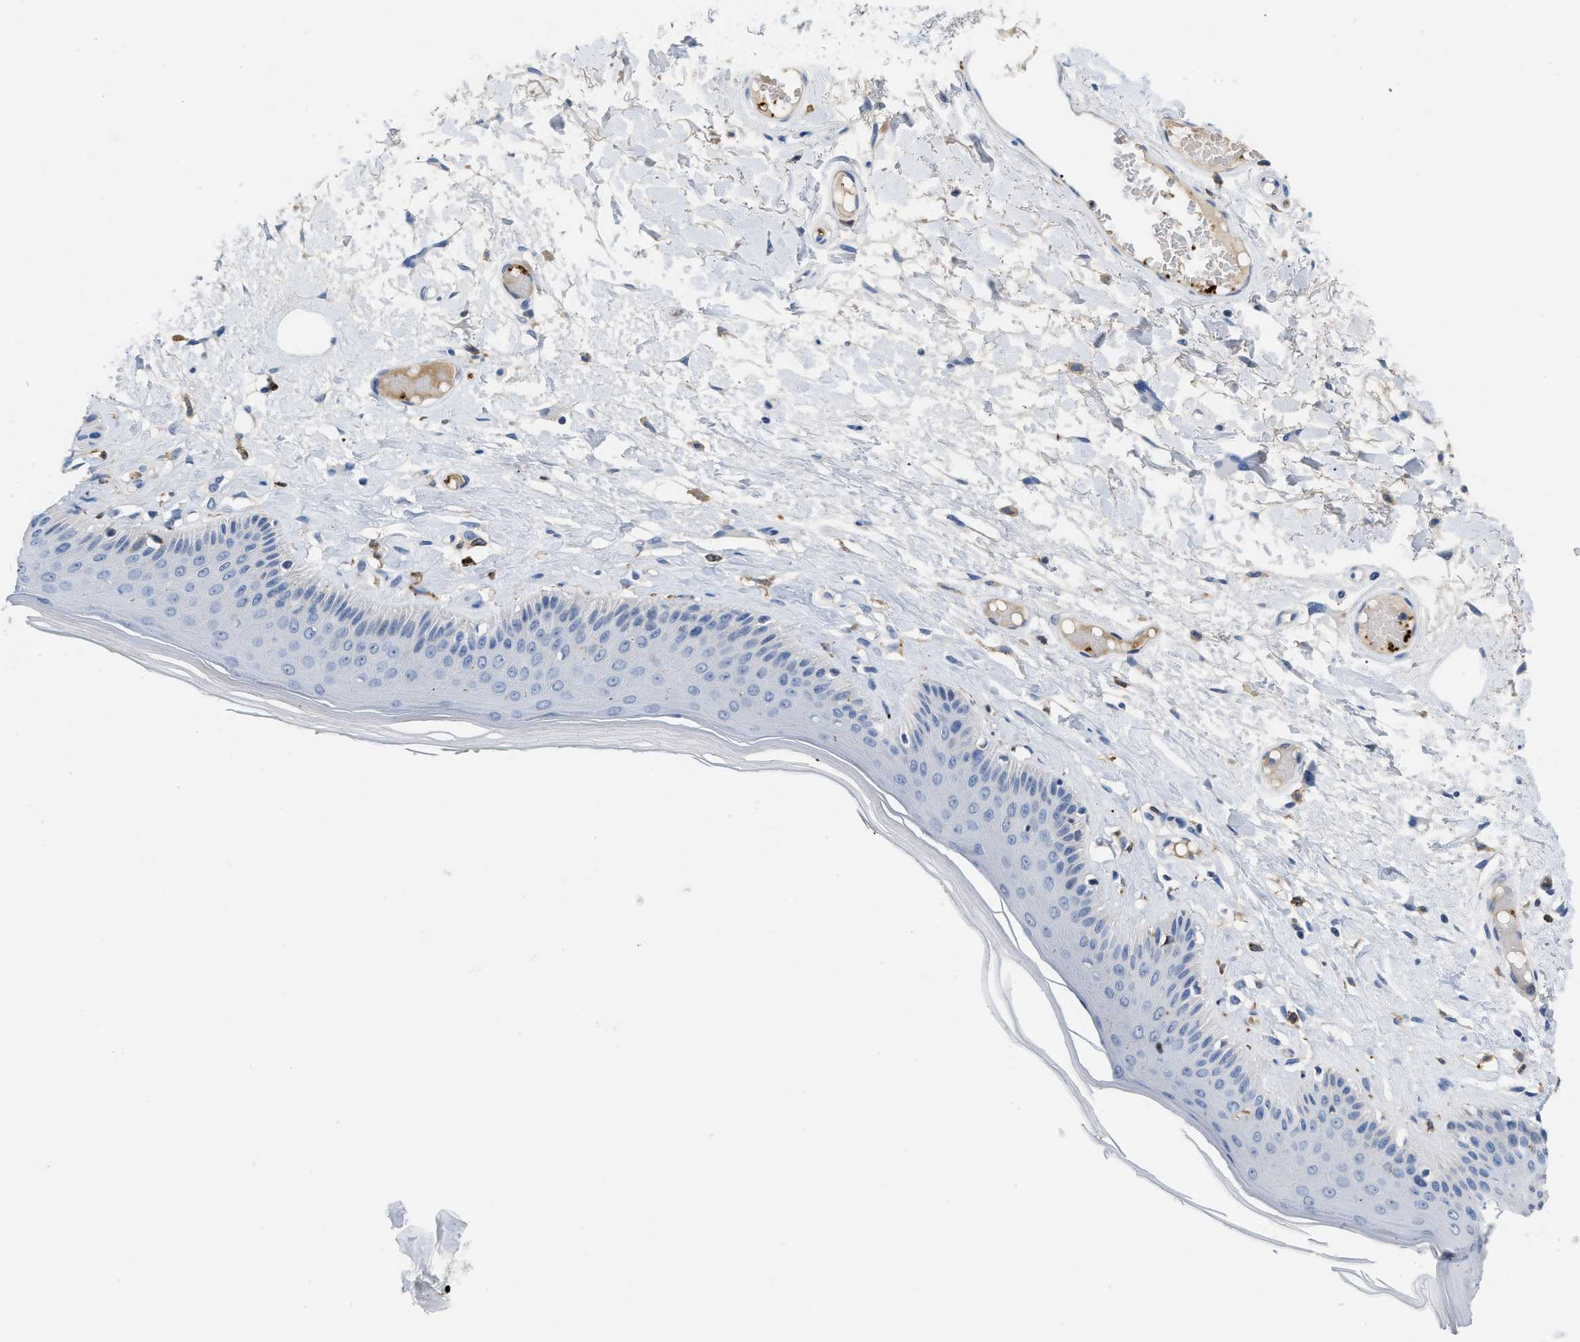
{"staining": {"intensity": "negative", "quantity": "none", "location": "none"}, "tissue": "skin", "cell_type": "Epidermal cells", "image_type": "normal", "snomed": [{"axis": "morphology", "description": "Normal tissue, NOS"}, {"axis": "topography", "description": "Vulva"}], "caption": "Immunohistochemical staining of unremarkable human skin demonstrates no significant positivity in epidermal cells.", "gene": "FGF18", "patient": {"sex": "female", "age": 73}}